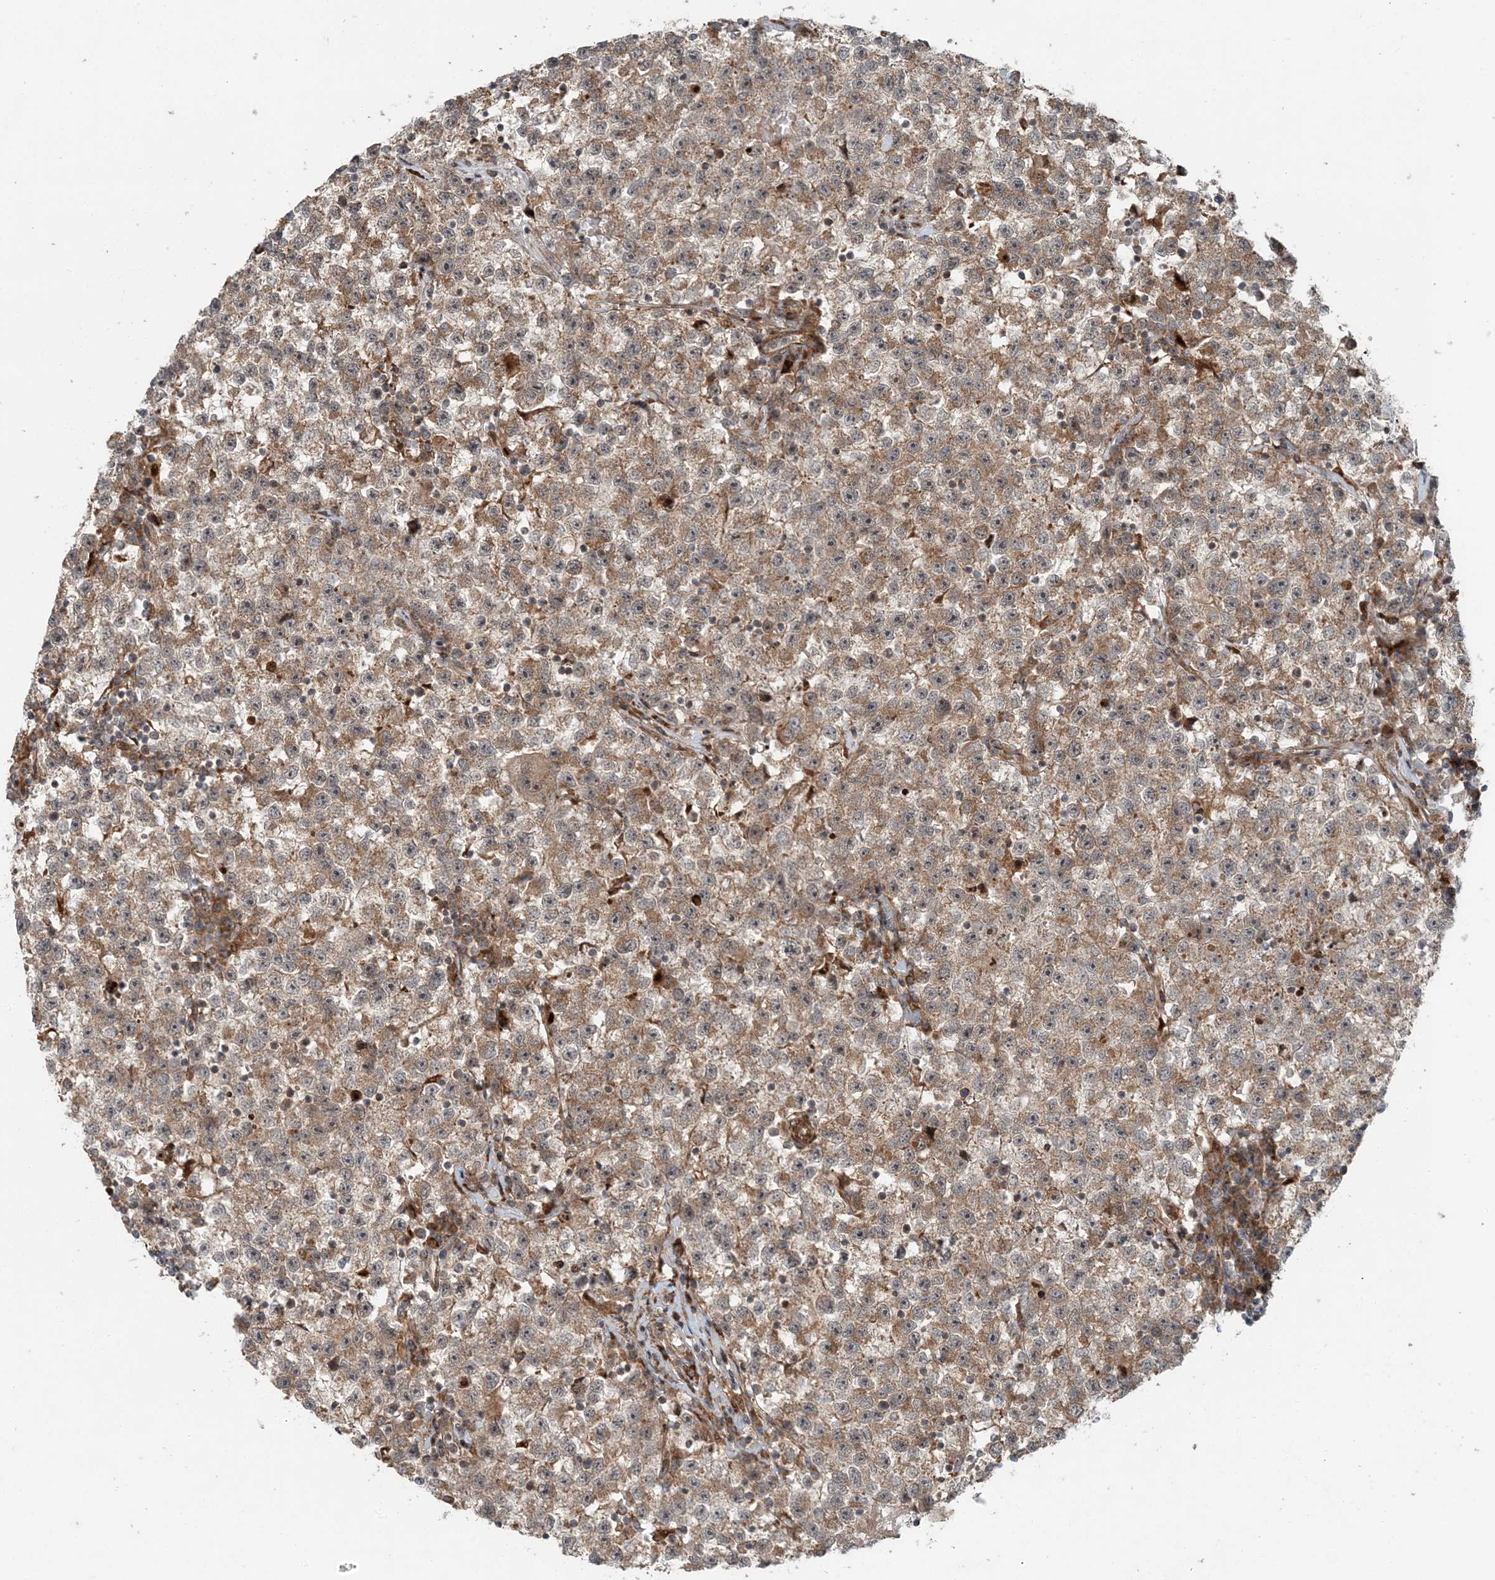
{"staining": {"intensity": "weak", "quantity": ">75%", "location": "cytoplasmic/membranous"}, "tissue": "testis cancer", "cell_type": "Tumor cells", "image_type": "cancer", "snomed": [{"axis": "morphology", "description": "Seminoma, NOS"}, {"axis": "topography", "description": "Testis"}], "caption": "Testis cancer (seminoma) stained with a brown dye reveals weak cytoplasmic/membranous positive staining in about >75% of tumor cells.", "gene": "EDEM2", "patient": {"sex": "male", "age": 22}}